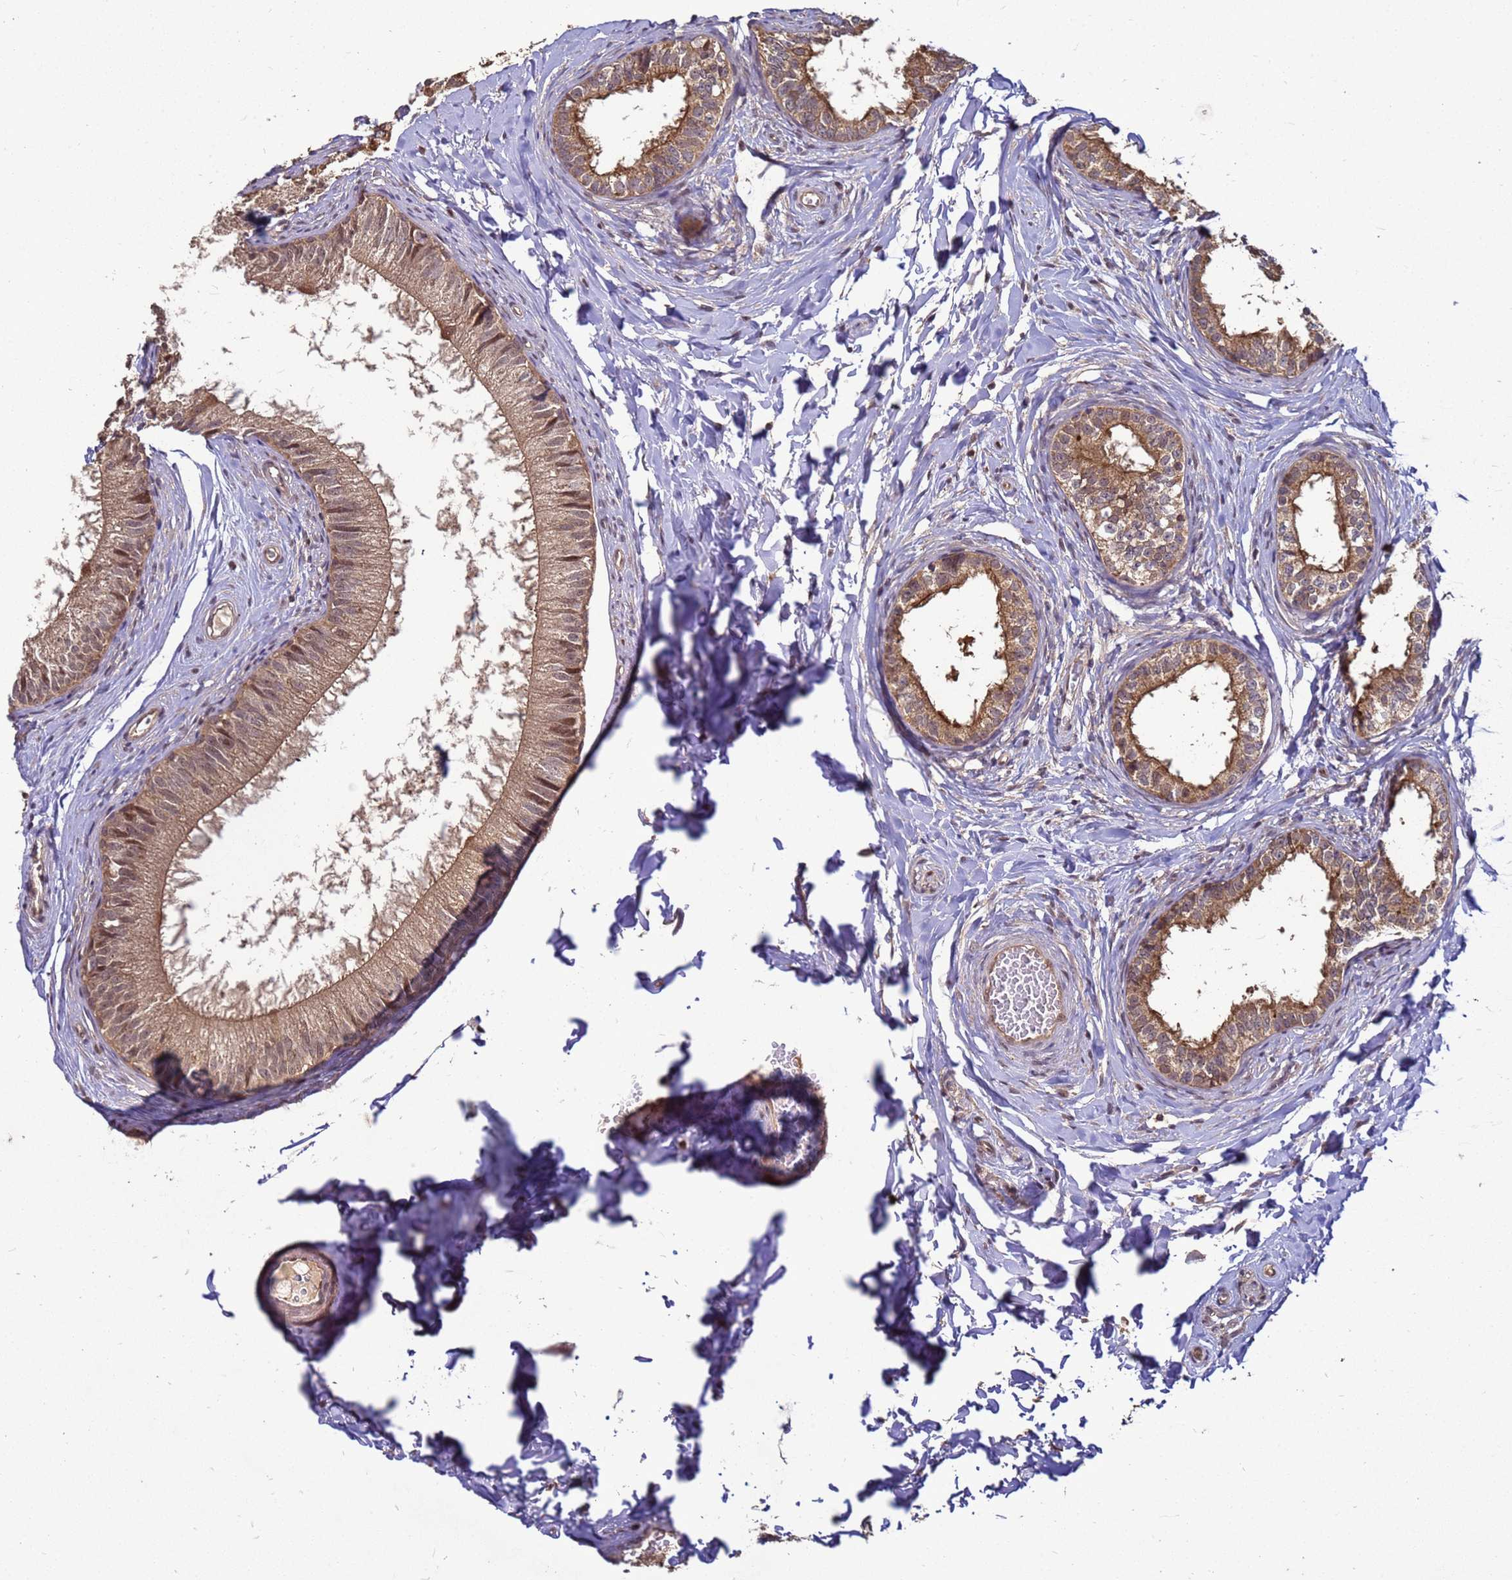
{"staining": {"intensity": "moderate", "quantity": ">75%", "location": "cytoplasmic/membranous,nuclear"}, "tissue": "epididymis", "cell_type": "Glandular cells", "image_type": "normal", "snomed": [{"axis": "morphology", "description": "Normal tissue, NOS"}, {"axis": "topography", "description": "Epididymis"}], "caption": "Protein expression by IHC exhibits moderate cytoplasmic/membranous,nuclear positivity in about >75% of glandular cells in normal epididymis. (Brightfield microscopy of DAB IHC at high magnification).", "gene": "CRBN", "patient": {"sex": "male", "age": 34}}